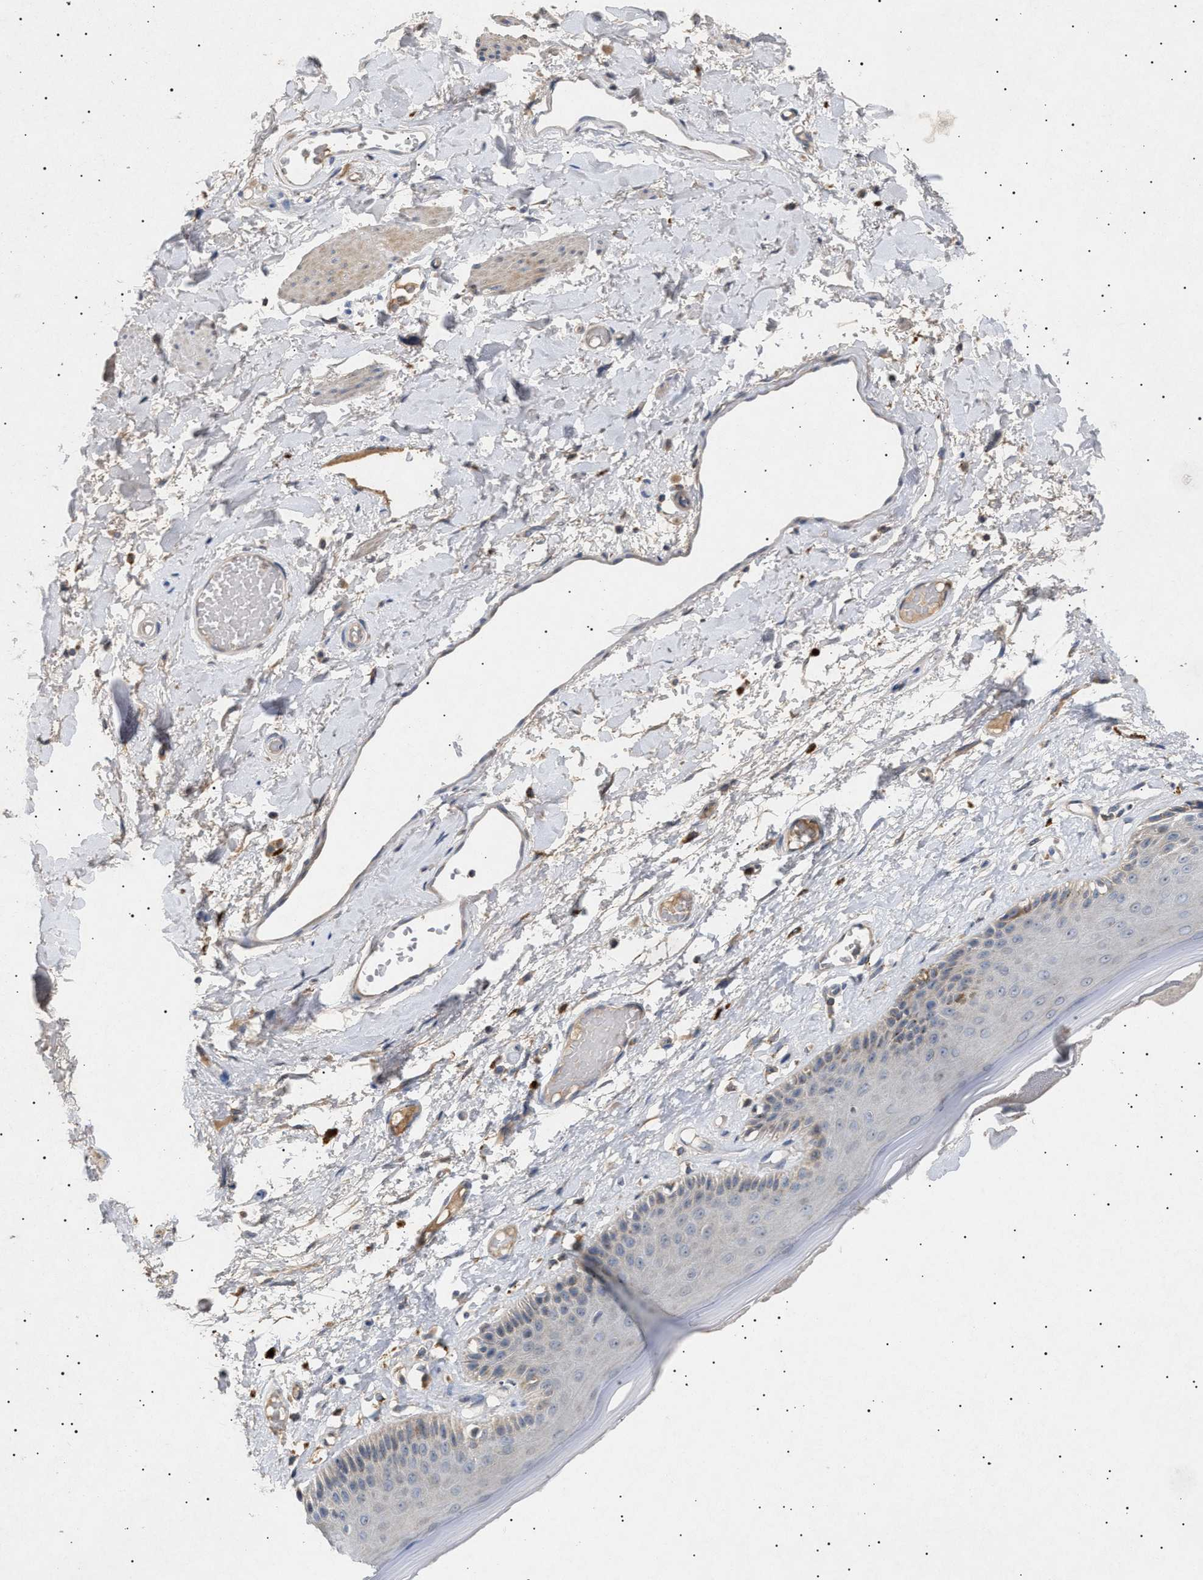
{"staining": {"intensity": "moderate", "quantity": "<25%", "location": "cytoplasmic/membranous"}, "tissue": "skin", "cell_type": "Epidermal cells", "image_type": "normal", "snomed": [{"axis": "morphology", "description": "Normal tissue, NOS"}, {"axis": "topography", "description": "Vulva"}], "caption": "Protein staining displays moderate cytoplasmic/membranous staining in about <25% of epidermal cells in normal skin. (IHC, brightfield microscopy, high magnification).", "gene": "SIRT5", "patient": {"sex": "female", "age": 73}}